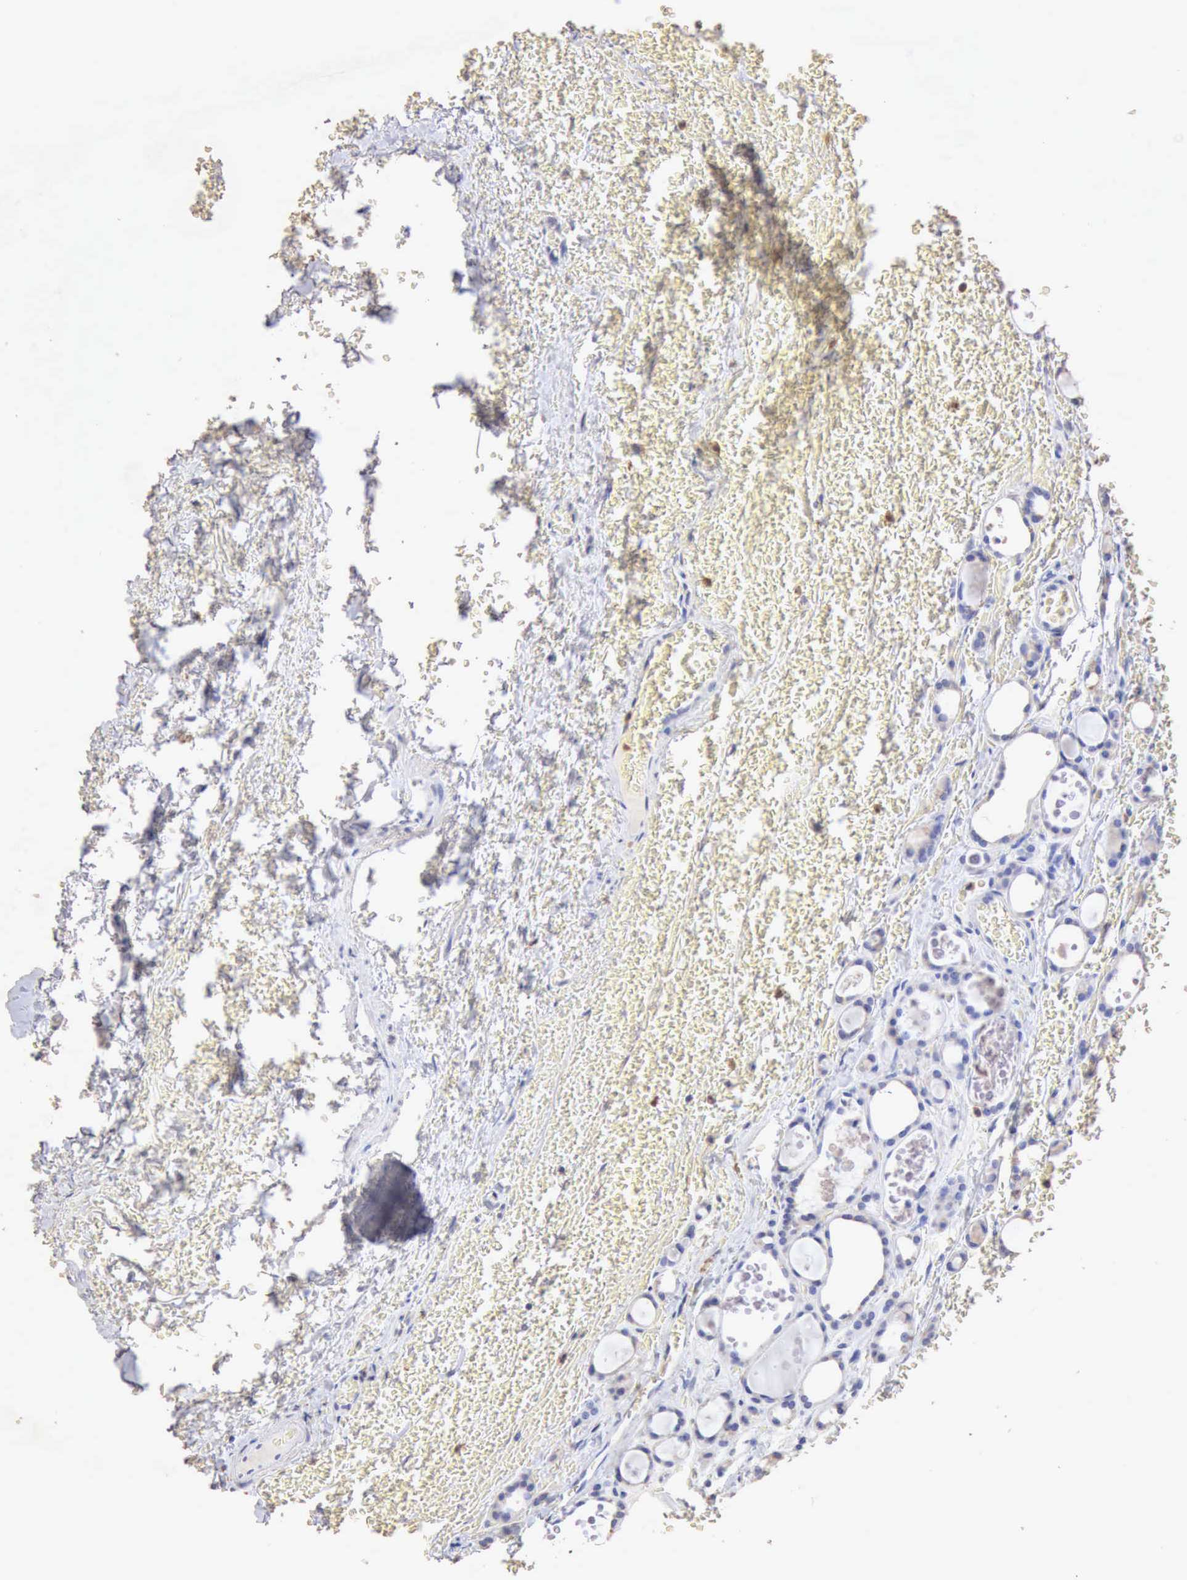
{"staining": {"intensity": "negative", "quantity": "none", "location": "none"}, "tissue": "thyroid cancer", "cell_type": "Tumor cells", "image_type": "cancer", "snomed": [{"axis": "morphology", "description": "Follicular adenoma carcinoma, NOS"}, {"axis": "topography", "description": "Thyroid gland"}], "caption": "DAB immunohistochemical staining of thyroid follicular adenoma carcinoma shows no significant expression in tumor cells.", "gene": "KRT6B", "patient": {"sex": "female", "age": 71}}